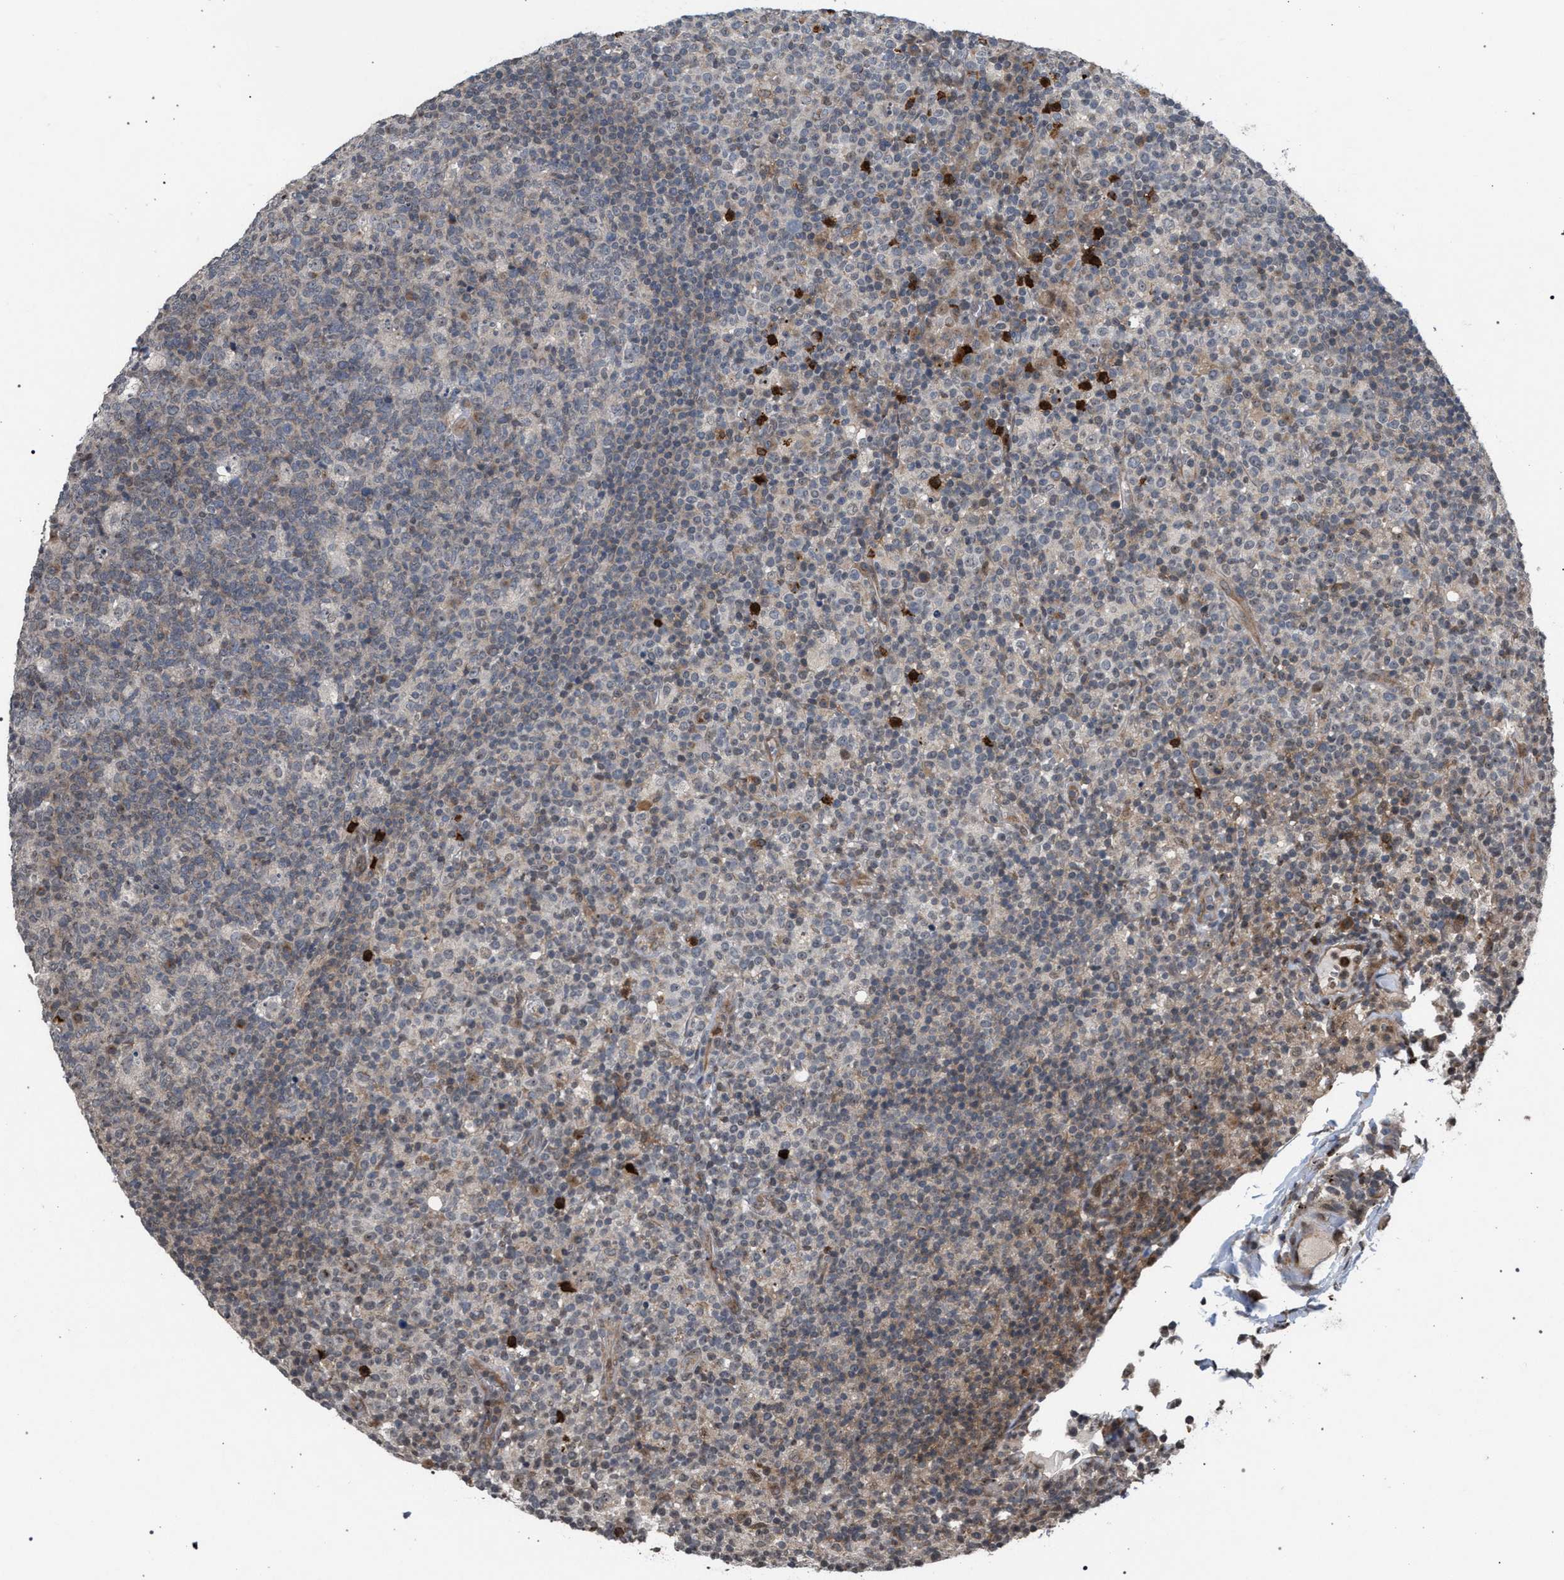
{"staining": {"intensity": "negative", "quantity": "none", "location": "none"}, "tissue": "lymph node", "cell_type": "Germinal center cells", "image_type": "normal", "snomed": [{"axis": "morphology", "description": "Normal tissue, NOS"}, {"axis": "morphology", "description": "Inflammation, NOS"}, {"axis": "topography", "description": "Lymph node"}], "caption": "This is a micrograph of immunohistochemistry staining of unremarkable lymph node, which shows no expression in germinal center cells. (DAB IHC, high magnification).", "gene": "IRAK4", "patient": {"sex": "male", "age": 55}}